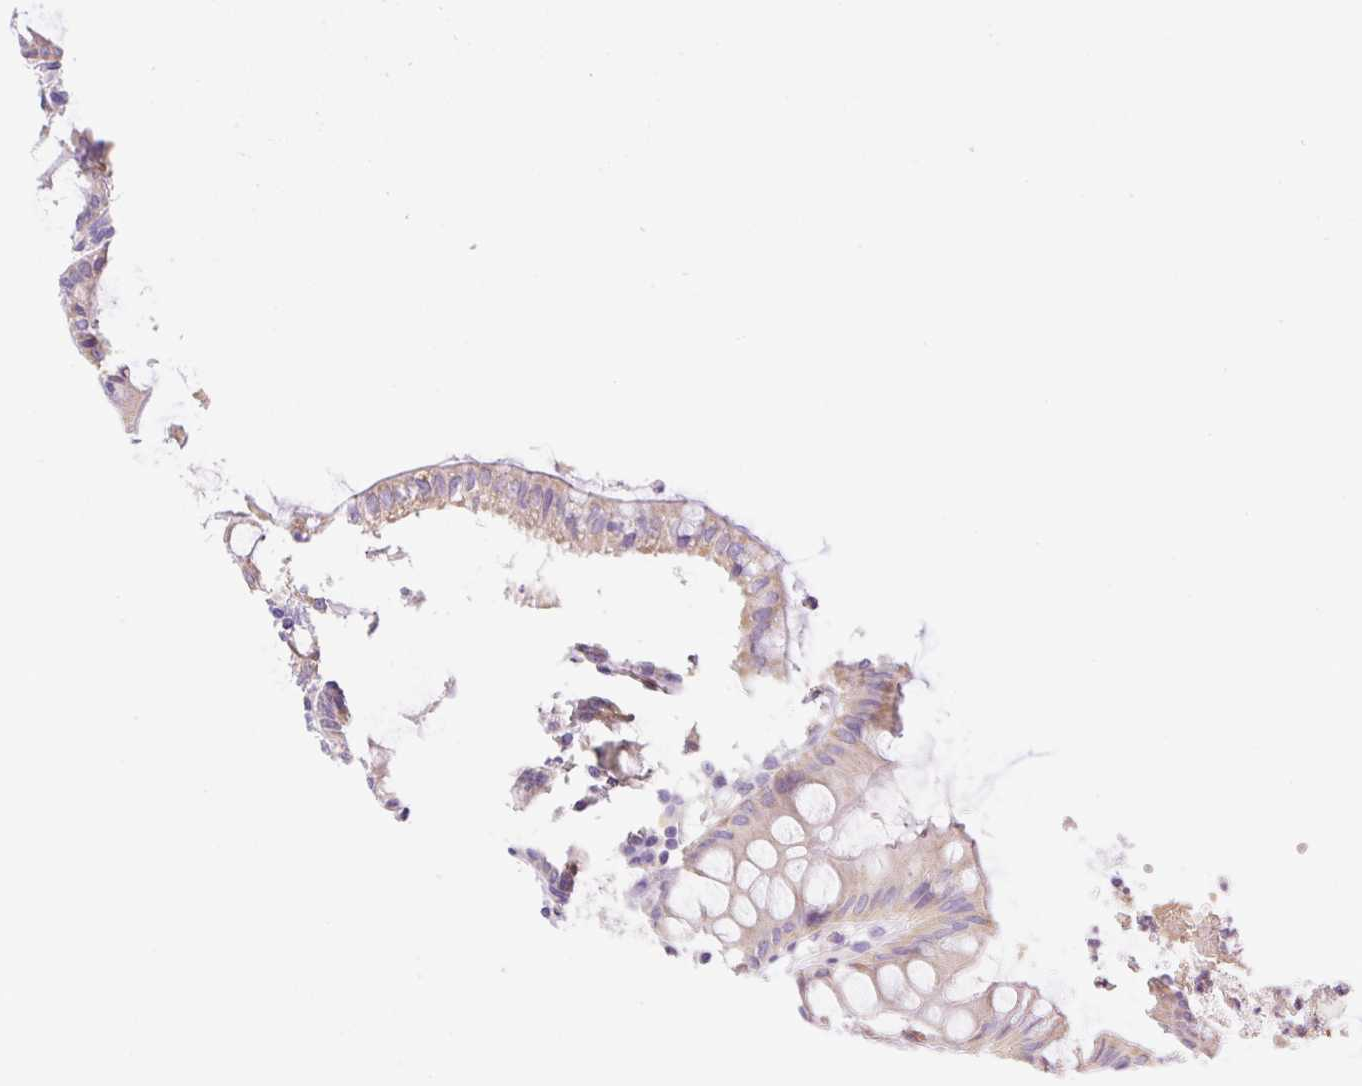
{"staining": {"intensity": "negative", "quantity": "none", "location": "none"}, "tissue": "colon", "cell_type": "Endothelial cells", "image_type": "normal", "snomed": [{"axis": "morphology", "description": "Normal tissue, NOS"}, {"axis": "topography", "description": "Colon"}], "caption": "The histopathology image shows no staining of endothelial cells in unremarkable colon.", "gene": "DENND5A", "patient": {"sex": "female", "age": 84}}